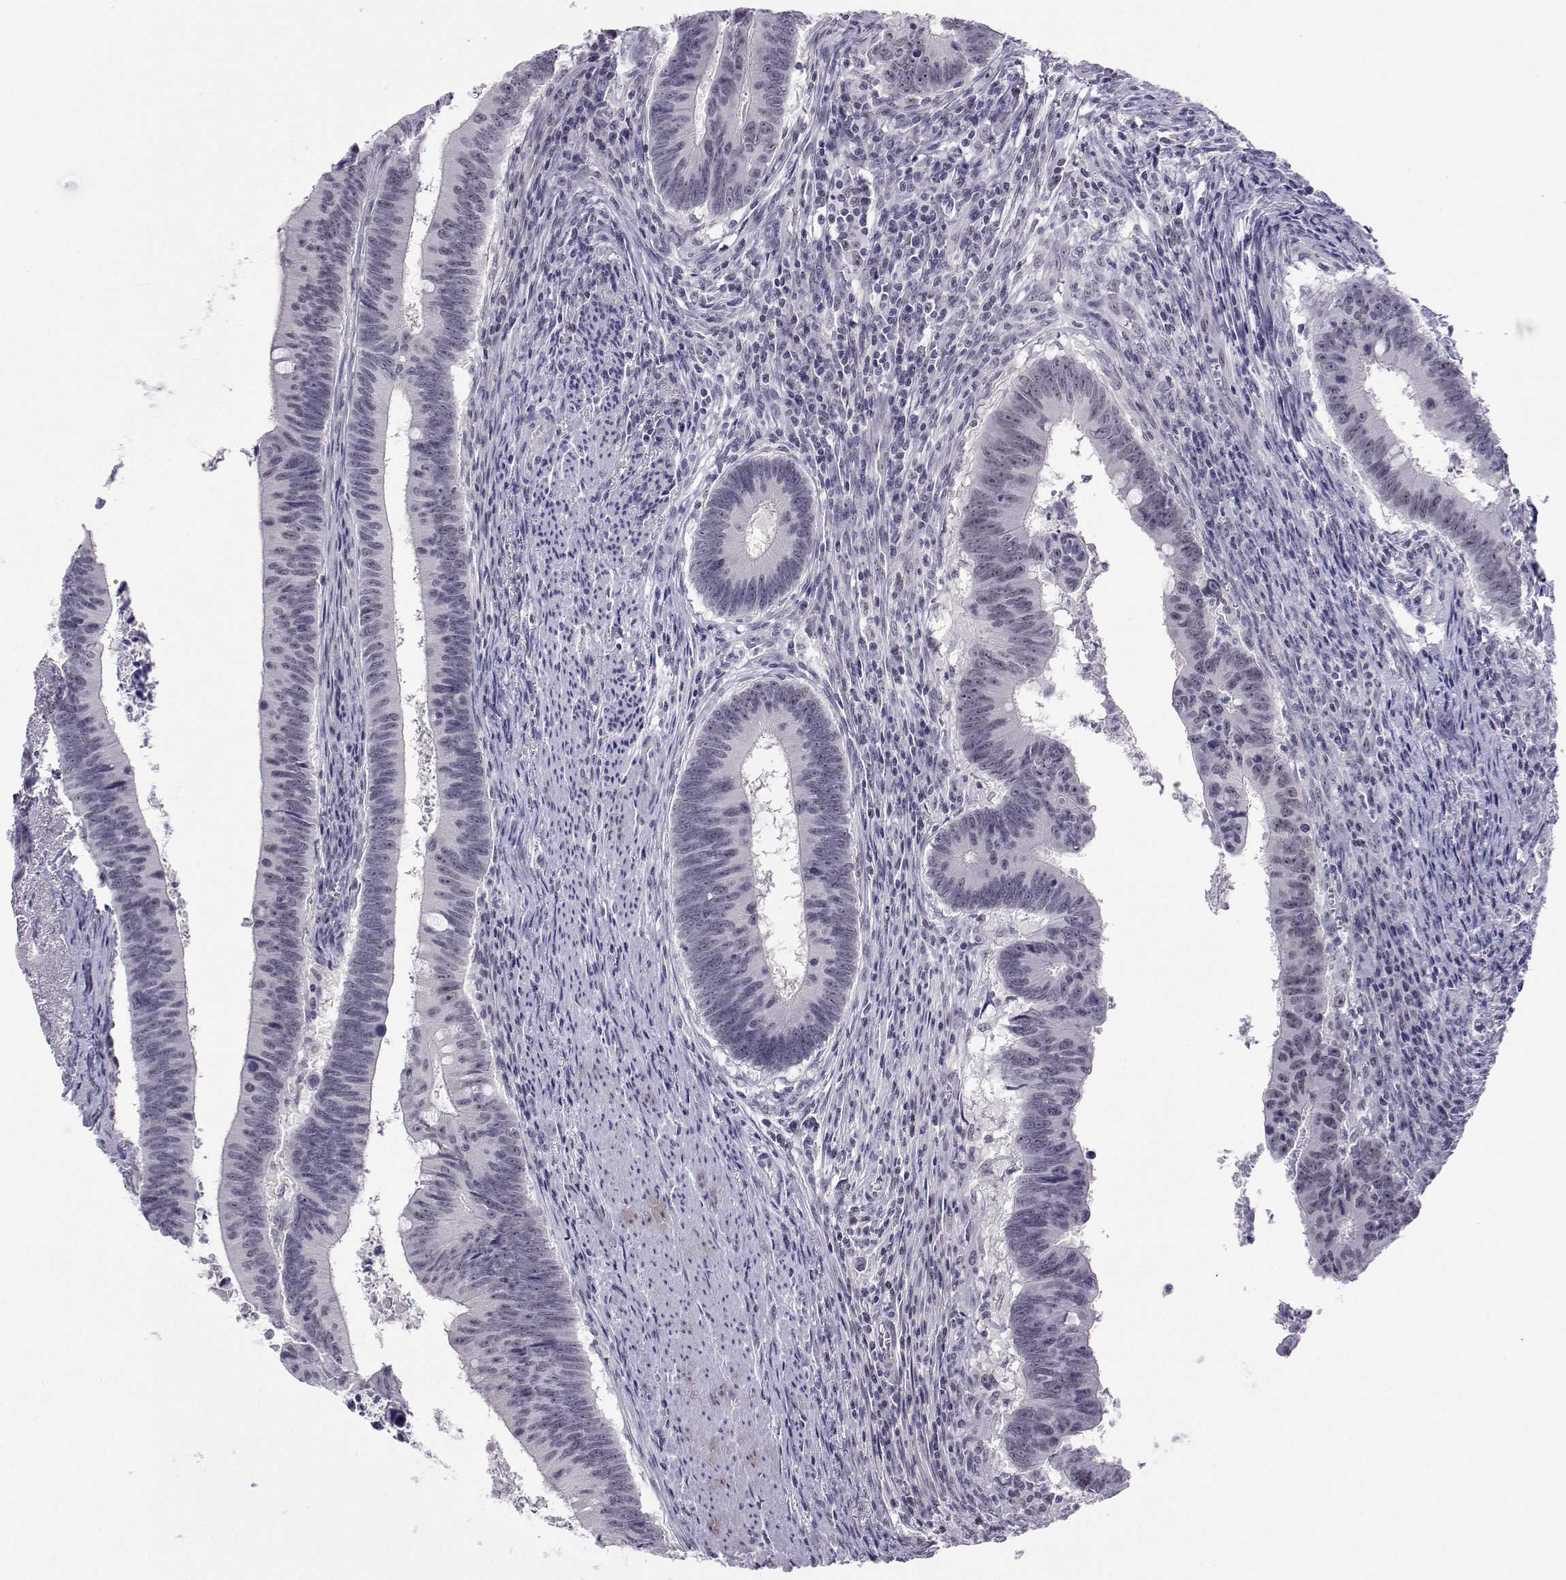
{"staining": {"intensity": "negative", "quantity": "none", "location": "none"}, "tissue": "colorectal cancer", "cell_type": "Tumor cells", "image_type": "cancer", "snomed": [{"axis": "morphology", "description": "Adenocarcinoma, NOS"}, {"axis": "topography", "description": "Colon"}], "caption": "This is an IHC histopathology image of human adenocarcinoma (colorectal). There is no expression in tumor cells.", "gene": "MED26", "patient": {"sex": "female", "age": 87}}